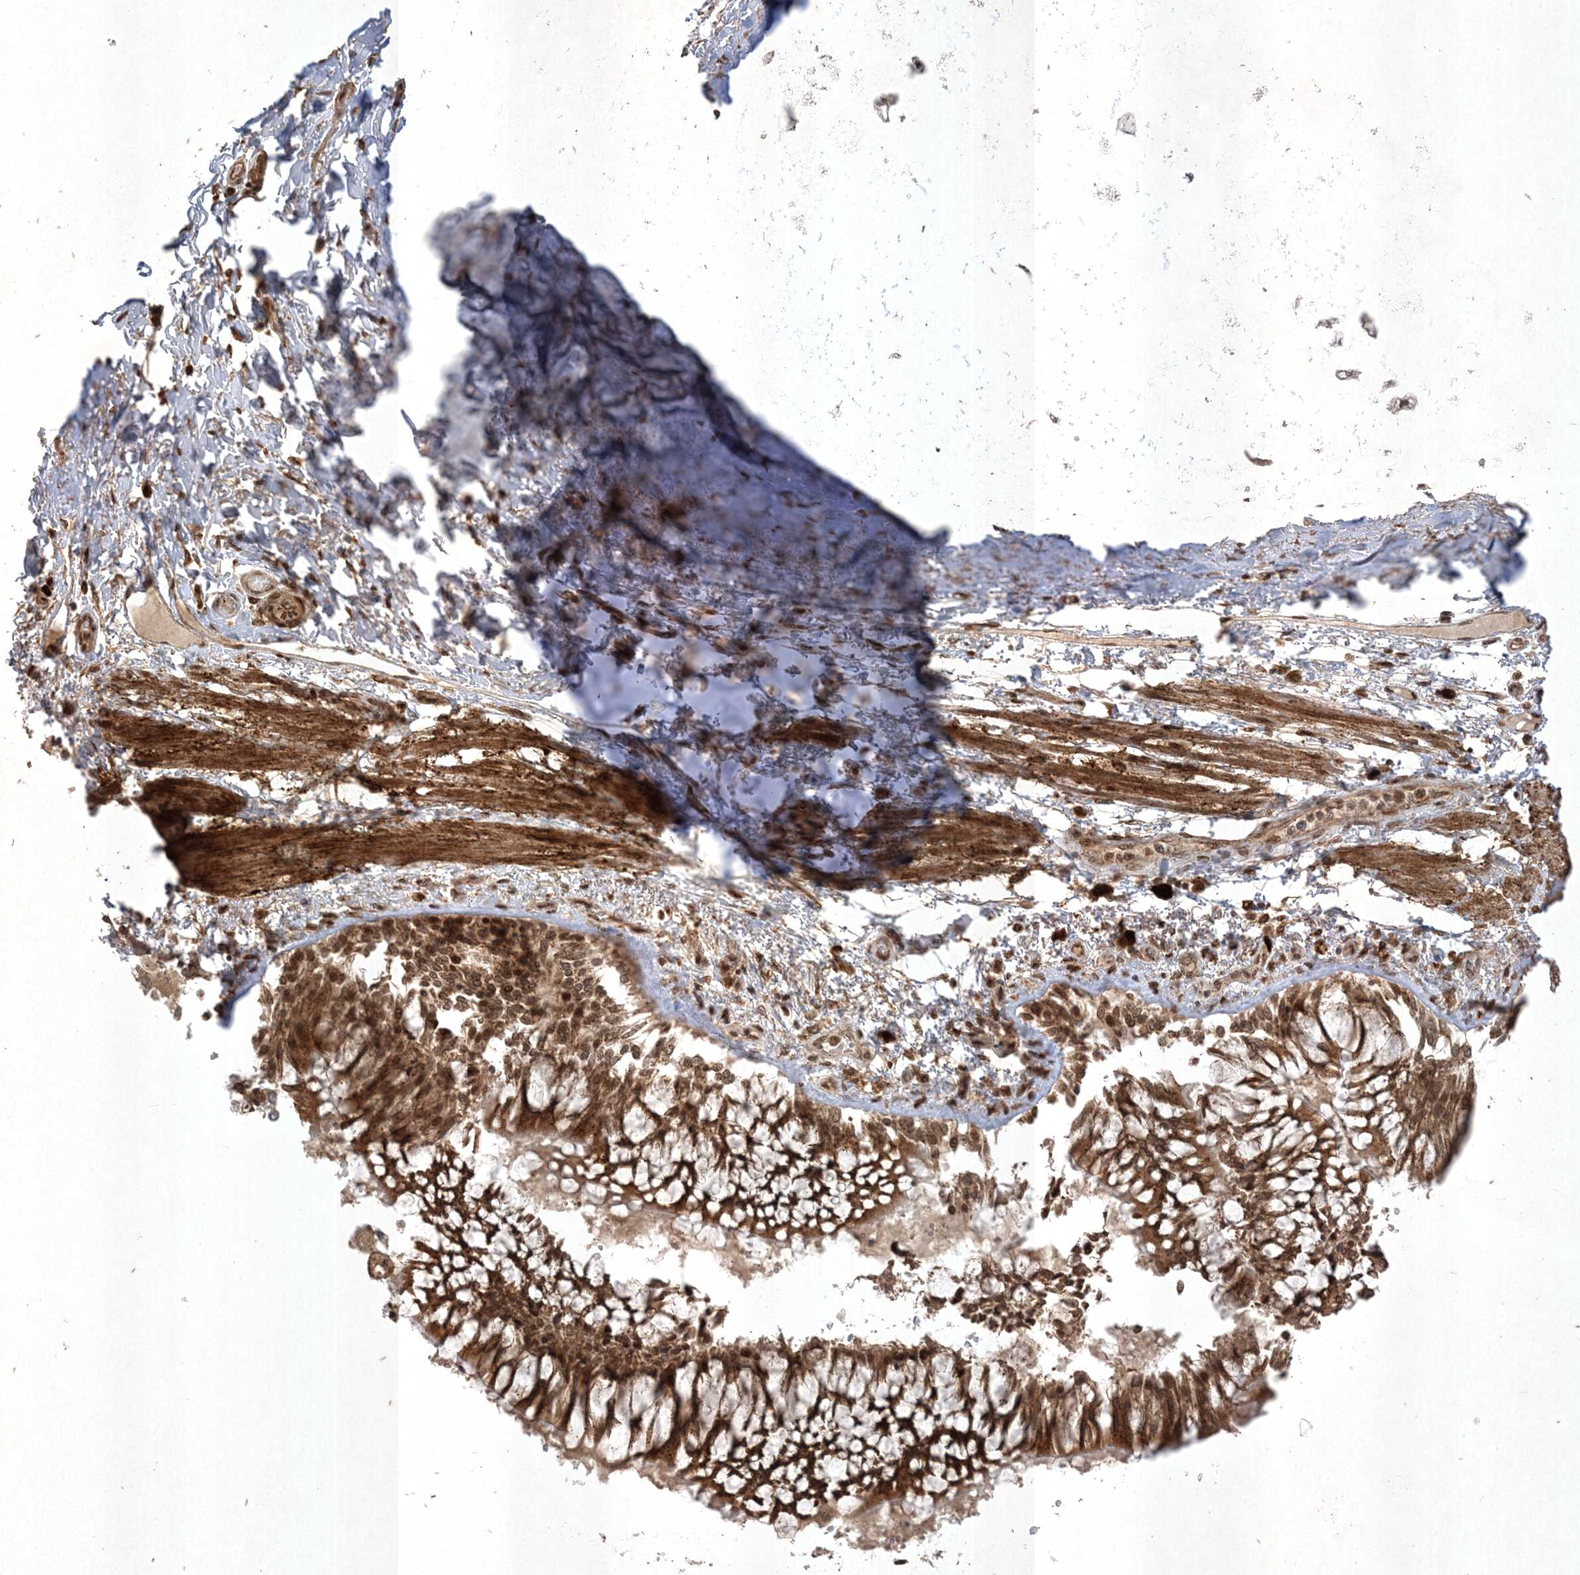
{"staining": {"intensity": "moderate", "quantity": ">75%", "location": "cytoplasmic/membranous"}, "tissue": "adipose tissue", "cell_type": "Adipocytes", "image_type": "normal", "snomed": [{"axis": "morphology", "description": "Normal tissue, NOS"}, {"axis": "topography", "description": "Cartilage tissue"}, {"axis": "topography", "description": "Bronchus"}, {"axis": "topography", "description": "Lung"}, {"axis": "topography", "description": "Peripheral nerve tissue"}], "caption": "Immunohistochemistry image of unremarkable adipose tissue stained for a protein (brown), which displays medium levels of moderate cytoplasmic/membranous positivity in about >75% of adipocytes.", "gene": "RRAS", "patient": {"sex": "female", "age": 49}}